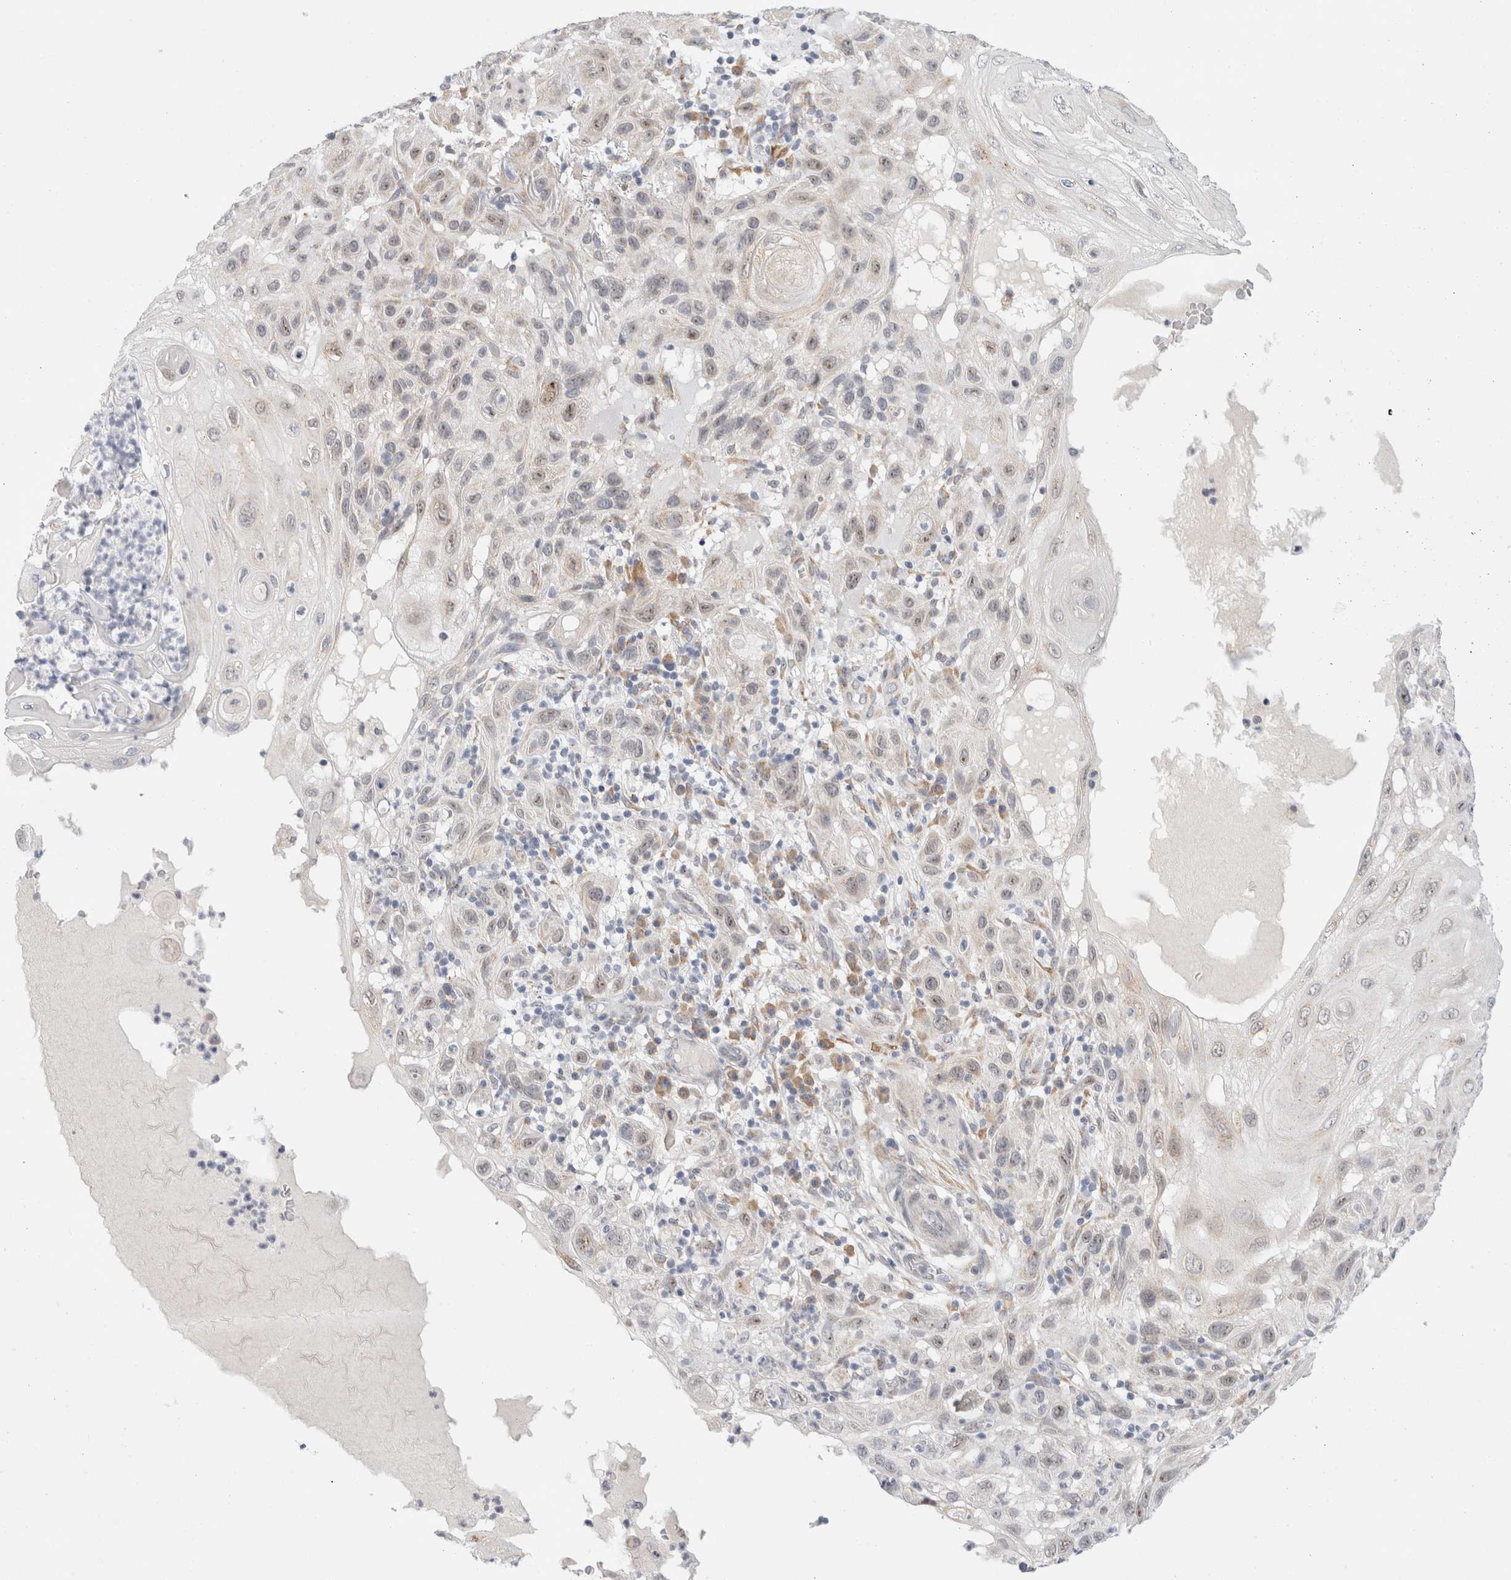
{"staining": {"intensity": "weak", "quantity": "<25%", "location": "cytoplasmic/membranous,nuclear"}, "tissue": "skin cancer", "cell_type": "Tumor cells", "image_type": "cancer", "snomed": [{"axis": "morphology", "description": "Normal tissue, NOS"}, {"axis": "morphology", "description": "Squamous cell carcinoma, NOS"}, {"axis": "topography", "description": "Skin"}], "caption": "IHC image of skin squamous cell carcinoma stained for a protein (brown), which demonstrates no positivity in tumor cells.", "gene": "TRMT1L", "patient": {"sex": "female", "age": 96}}